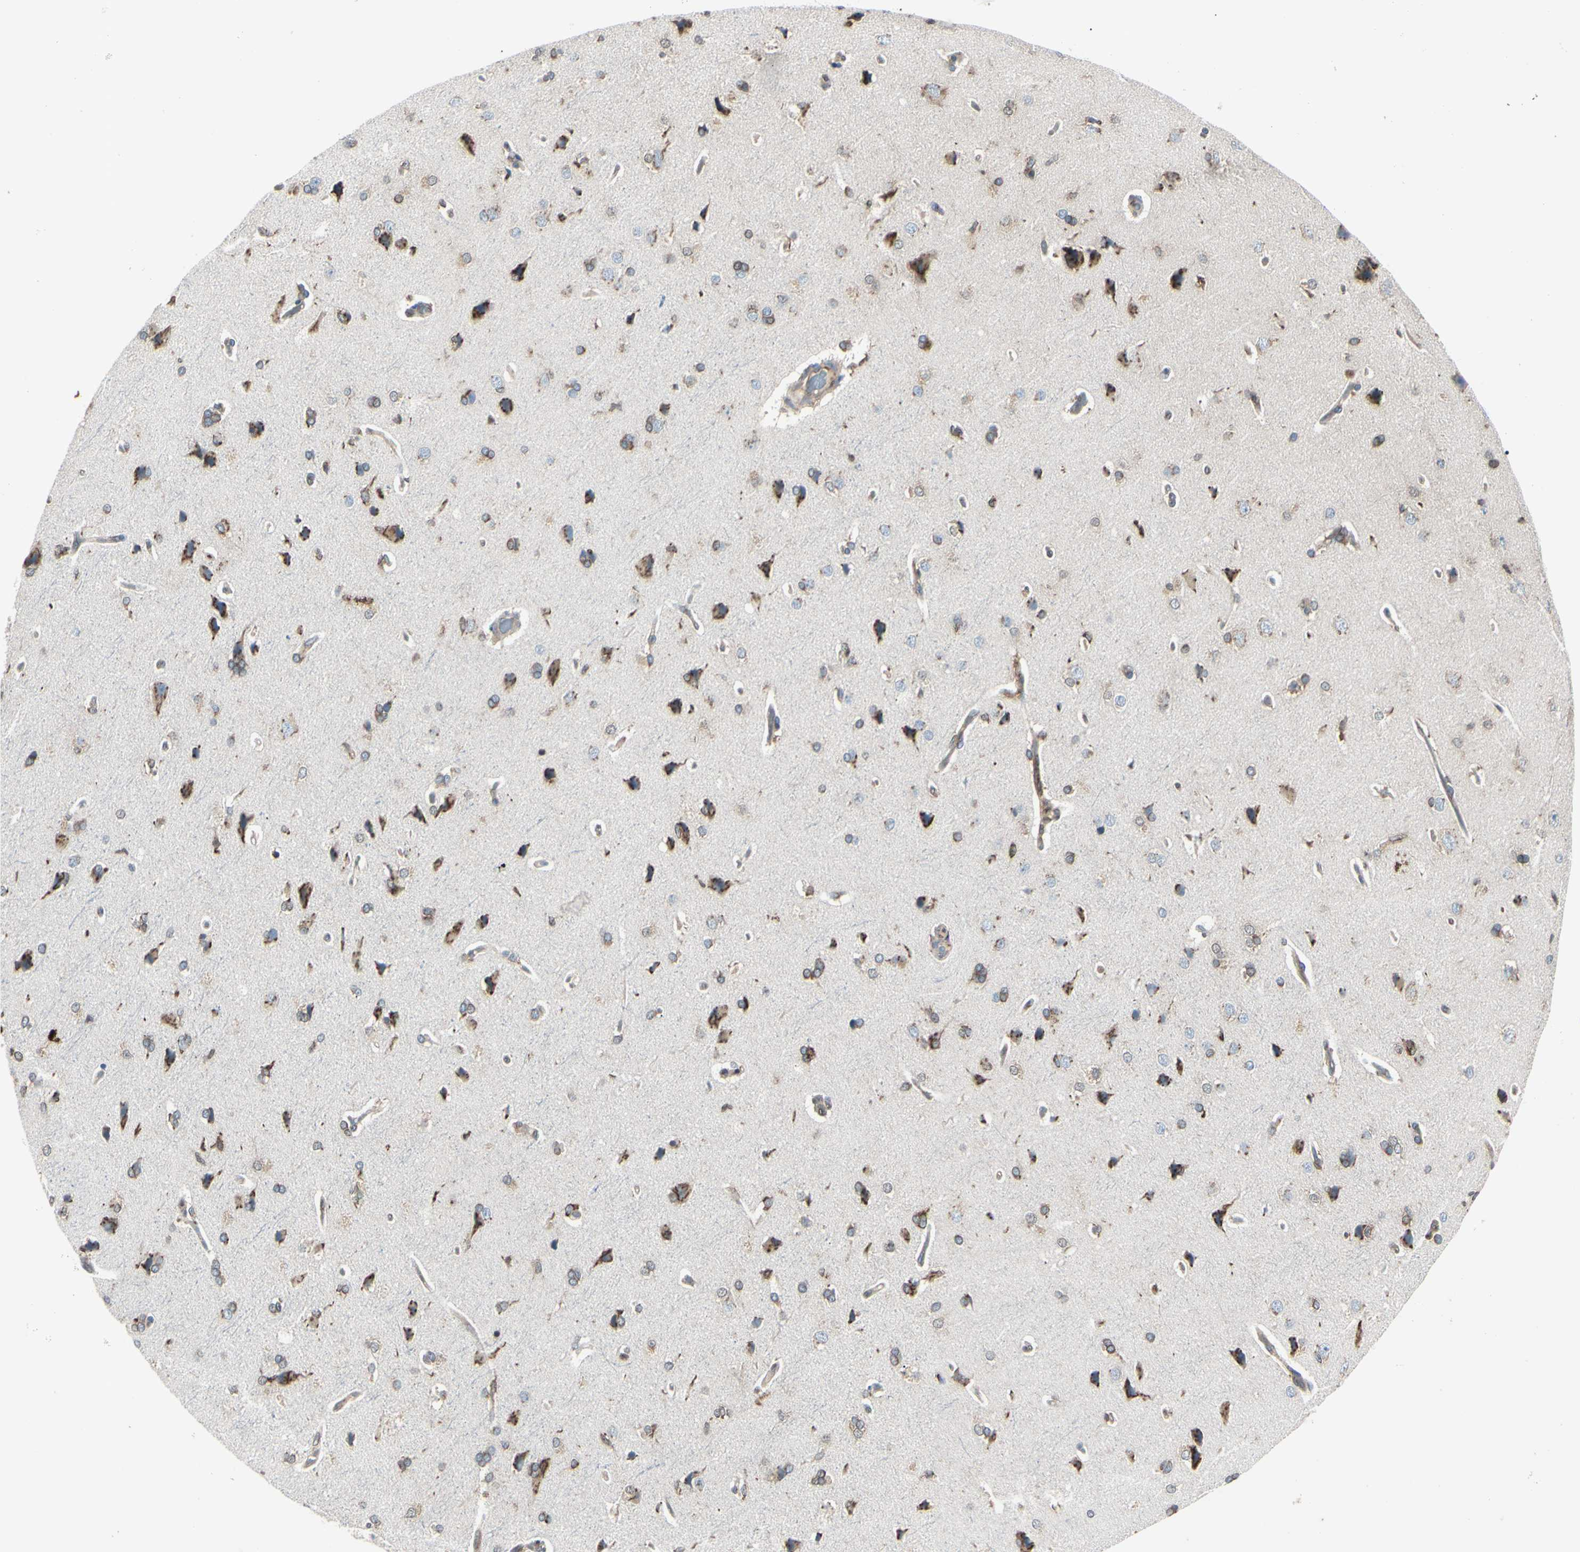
{"staining": {"intensity": "moderate", "quantity": ">75%", "location": "cytoplasmic/membranous"}, "tissue": "cerebral cortex", "cell_type": "Endothelial cells", "image_type": "normal", "snomed": [{"axis": "morphology", "description": "Normal tissue, NOS"}, {"axis": "topography", "description": "Cerebral cortex"}], "caption": "Moderate cytoplasmic/membranous protein staining is appreciated in approximately >75% of endothelial cells in cerebral cortex. Immunohistochemistry (ihc) stains the protein in brown and the nuclei are stained blue.", "gene": "MAPRE1", "patient": {"sex": "male", "age": 62}}